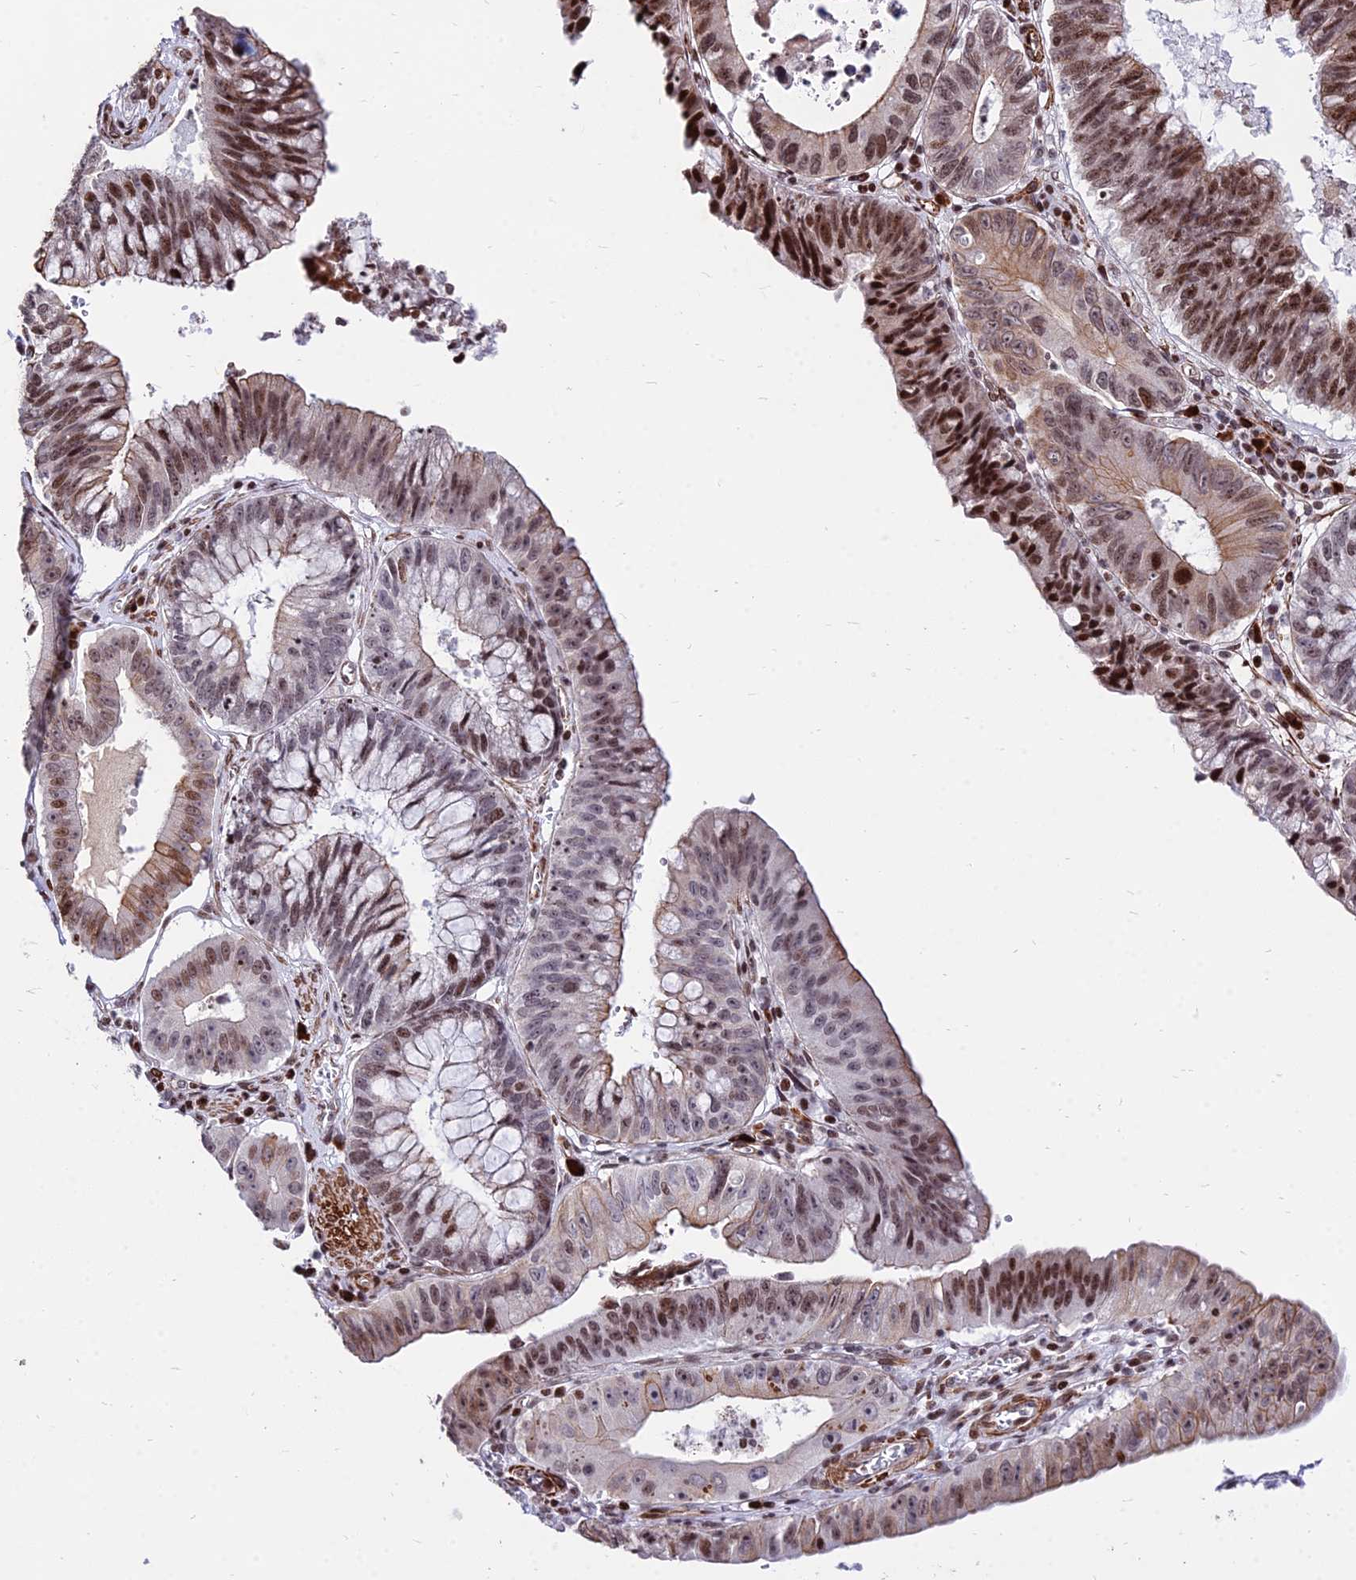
{"staining": {"intensity": "strong", "quantity": ">75%", "location": "nuclear"}, "tissue": "stomach cancer", "cell_type": "Tumor cells", "image_type": "cancer", "snomed": [{"axis": "morphology", "description": "Adenocarcinoma, NOS"}, {"axis": "topography", "description": "Stomach"}], "caption": "Adenocarcinoma (stomach) tissue shows strong nuclear positivity in approximately >75% of tumor cells The protein of interest is stained brown, and the nuclei are stained in blue (DAB (3,3'-diaminobenzidine) IHC with brightfield microscopy, high magnification).", "gene": "NYAP2", "patient": {"sex": "male", "age": 59}}